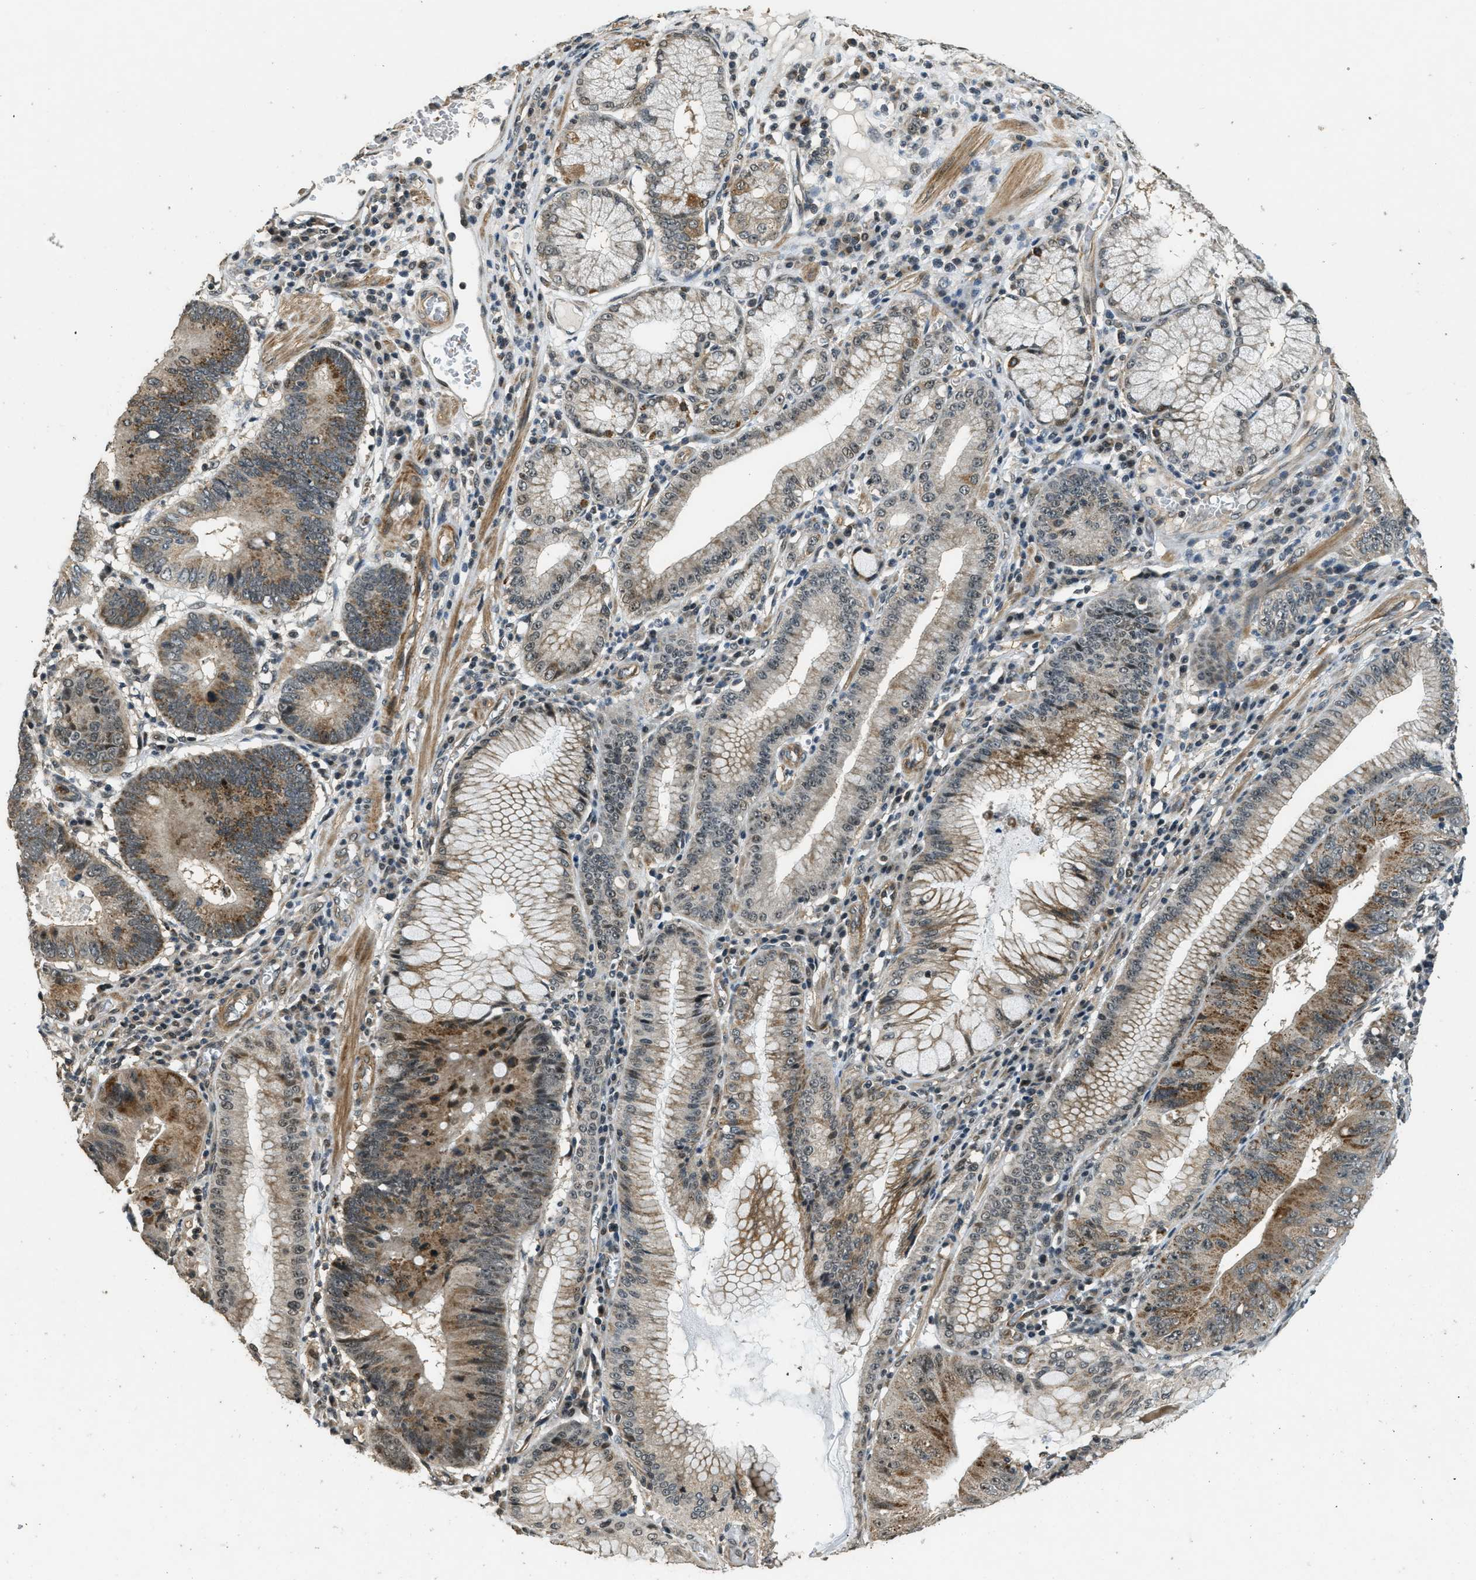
{"staining": {"intensity": "moderate", "quantity": ">75%", "location": "cytoplasmic/membranous,nuclear"}, "tissue": "stomach cancer", "cell_type": "Tumor cells", "image_type": "cancer", "snomed": [{"axis": "morphology", "description": "Adenocarcinoma, NOS"}, {"axis": "topography", "description": "Stomach"}], "caption": "This is a photomicrograph of immunohistochemistry staining of stomach cancer (adenocarcinoma), which shows moderate expression in the cytoplasmic/membranous and nuclear of tumor cells.", "gene": "MED21", "patient": {"sex": "male", "age": 59}}